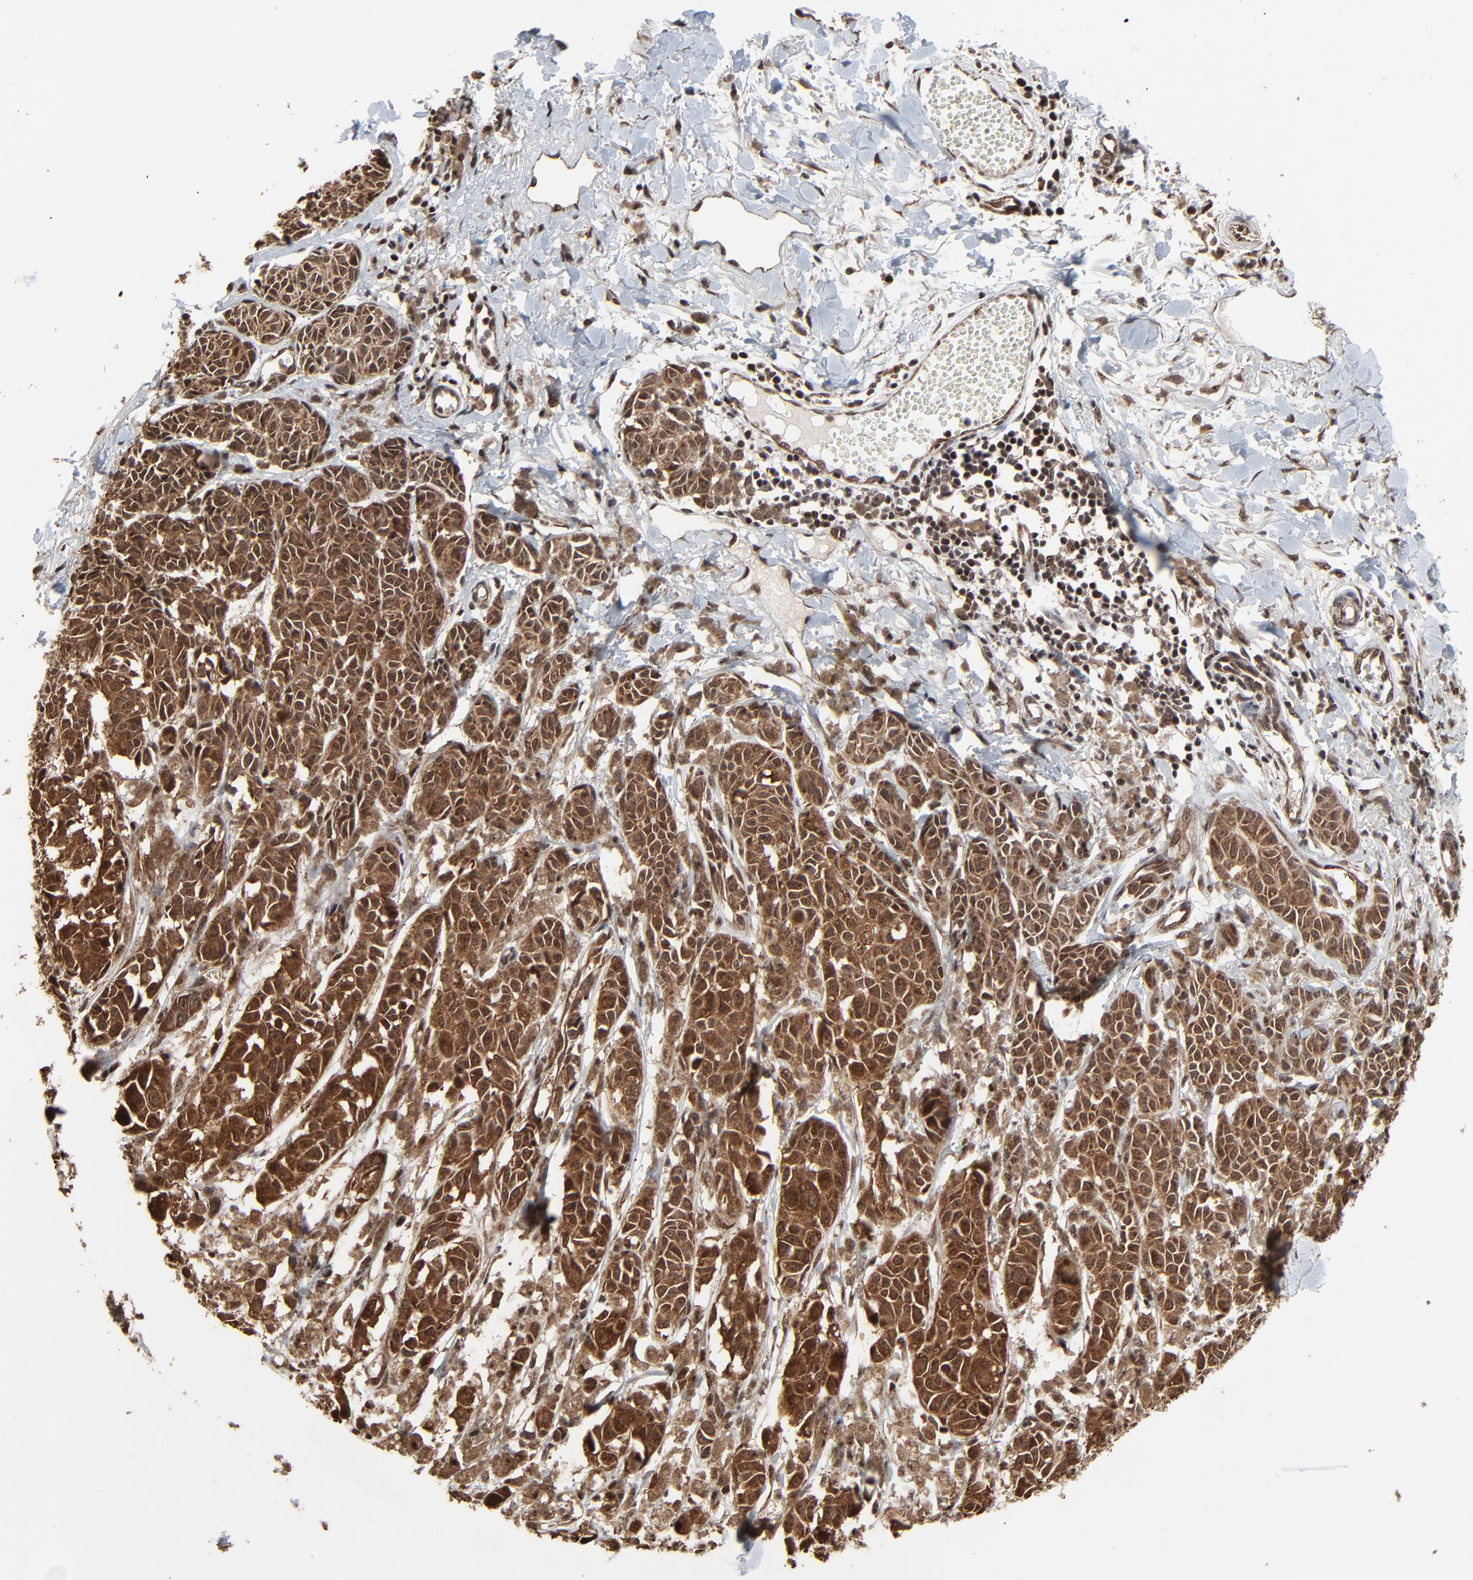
{"staining": {"intensity": "strong", "quantity": ">75%", "location": "cytoplasmic/membranous,nuclear"}, "tissue": "melanoma", "cell_type": "Tumor cells", "image_type": "cancer", "snomed": [{"axis": "morphology", "description": "Malignant melanoma, NOS"}, {"axis": "topography", "description": "Skin"}], "caption": "This is an image of IHC staining of melanoma, which shows strong expression in the cytoplasmic/membranous and nuclear of tumor cells.", "gene": "RHOJ", "patient": {"sex": "male", "age": 76}}